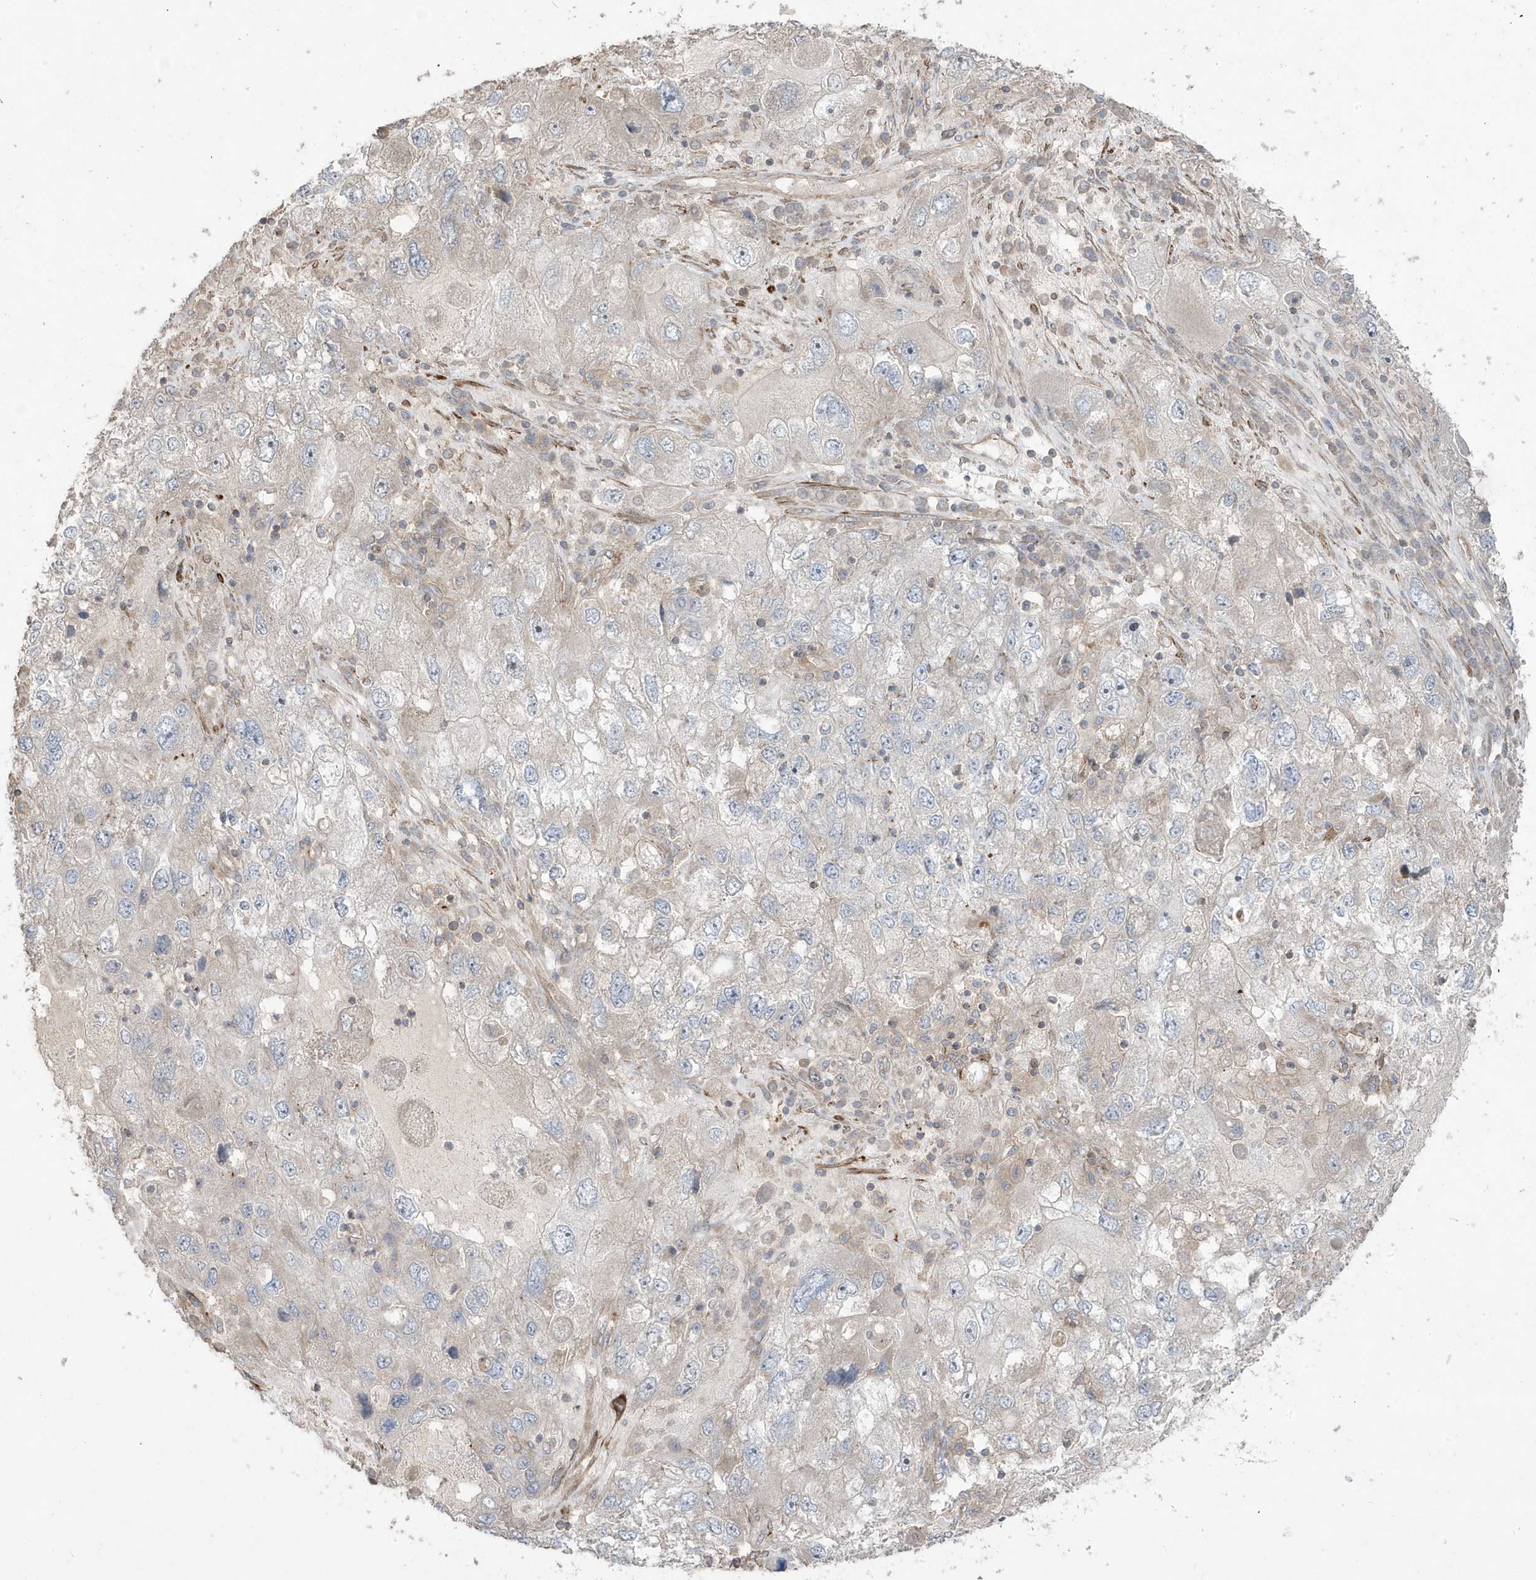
{"staining": {"intensity": "negative", "quantity": "none", "location": "none"}, "tissue": "endometrial cancer", "cell_type": "Tumor cells", "image_type": "cancer", "snomed": [{"axis": "morphology", "description": "Adenocarcinoma, NOS"}, {"axis": "topography", "description": "Endometrium"}], "caption": "Photomicrograph shows no significant protein expression in tumor cells of endometrial cancer (adenocarcinoma).", "gene": "CETN3", "patient": {"sex": "female", "age": 49}}